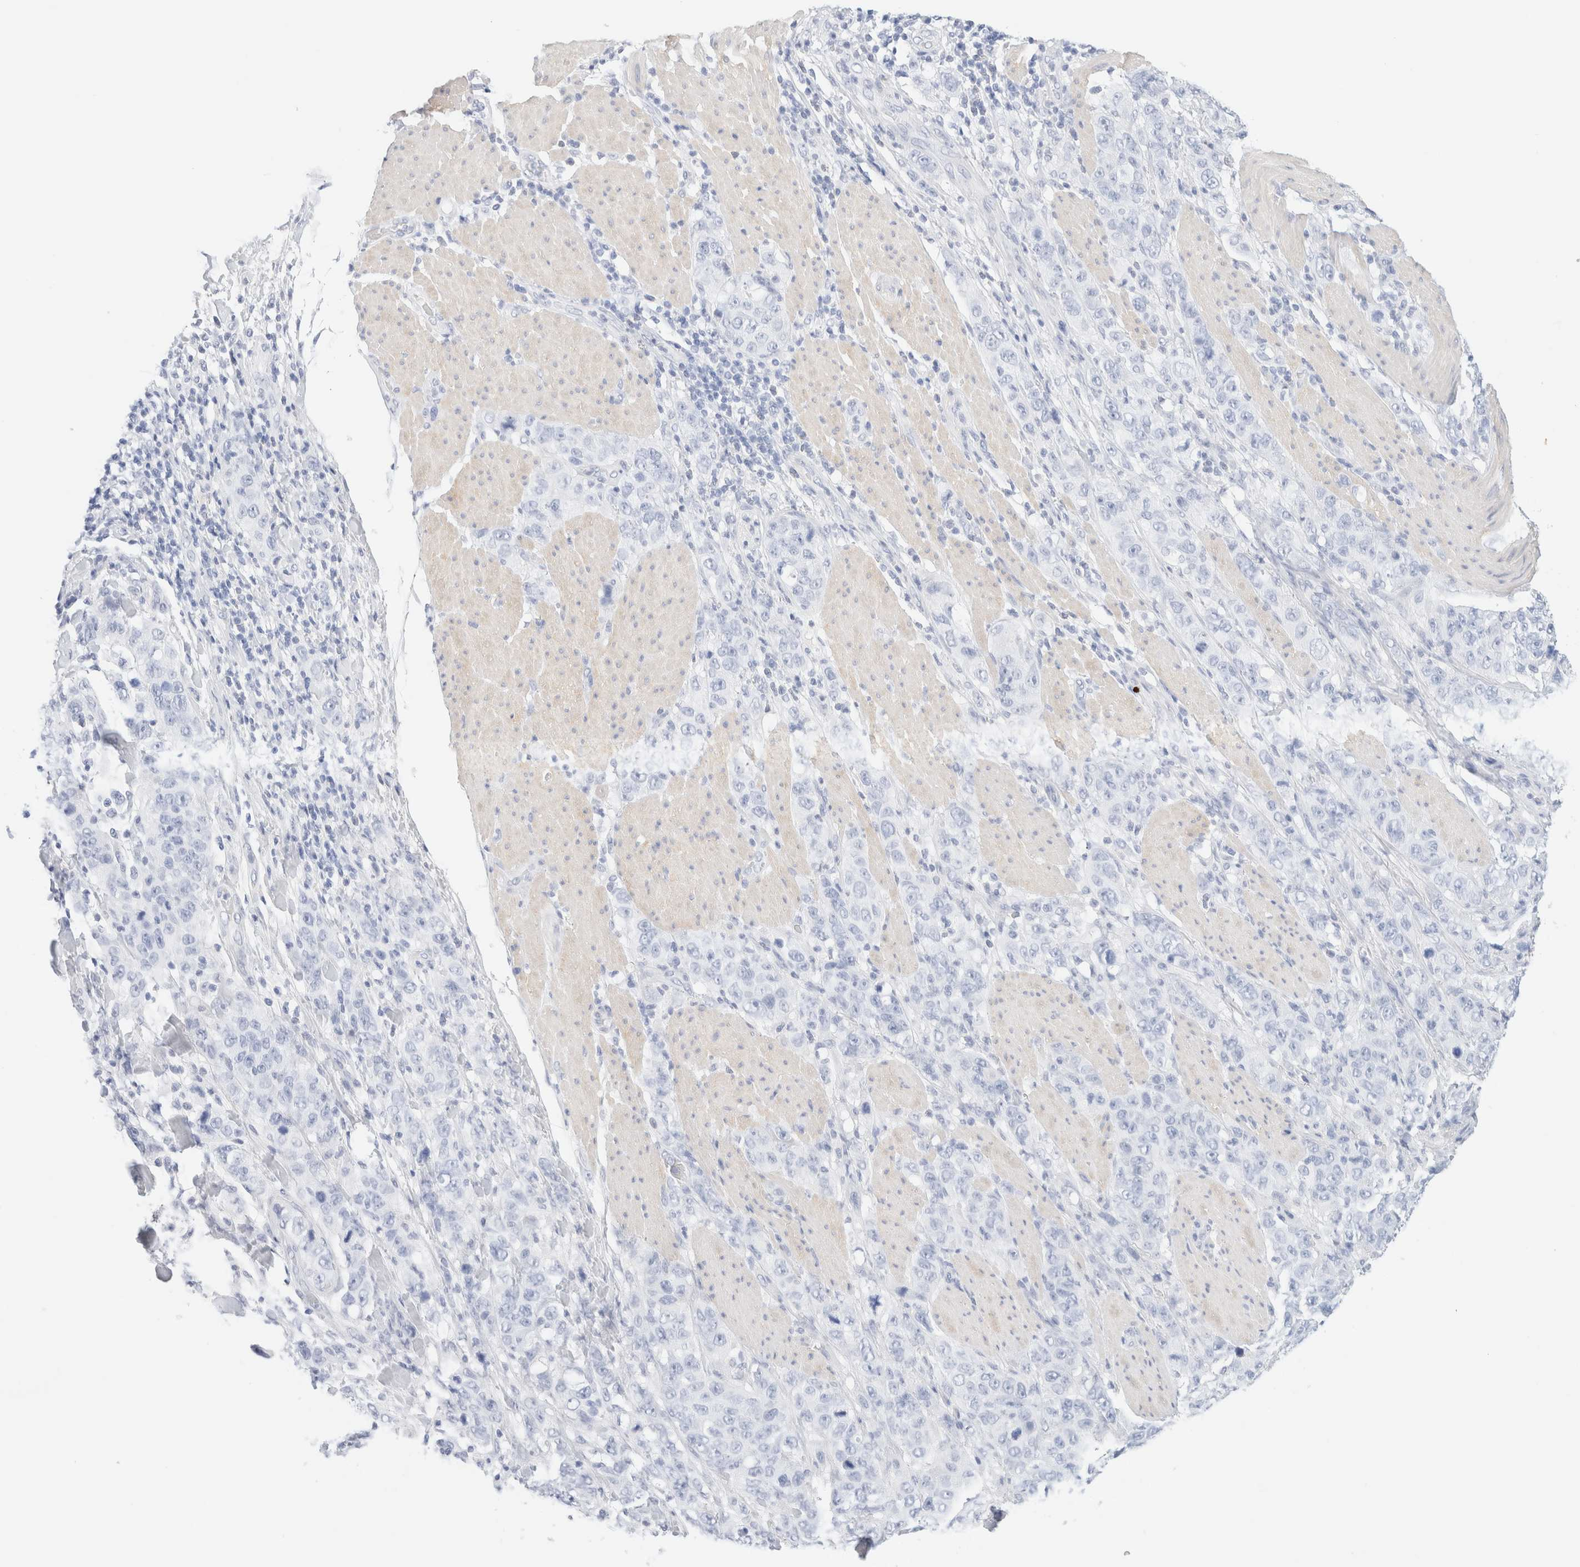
{"staining": {"intensity": "negative", "quantity": "none", "location": "none"}, "tissue": "stomach cancer", "cell_type": "Tumor cells", "image_type": "cancer", "snomed": [{"axis": "morphology", "description": "Adenocarcinoma, NOS"}, {"axis": "topography", "description": "Stomach"}], "caption": "The IHC photomicrograph has no significant positivity in tumor cells of stomach cancer tissue.", "gene": "DPYS", "patient": {"sex": "male", "age": 48}}